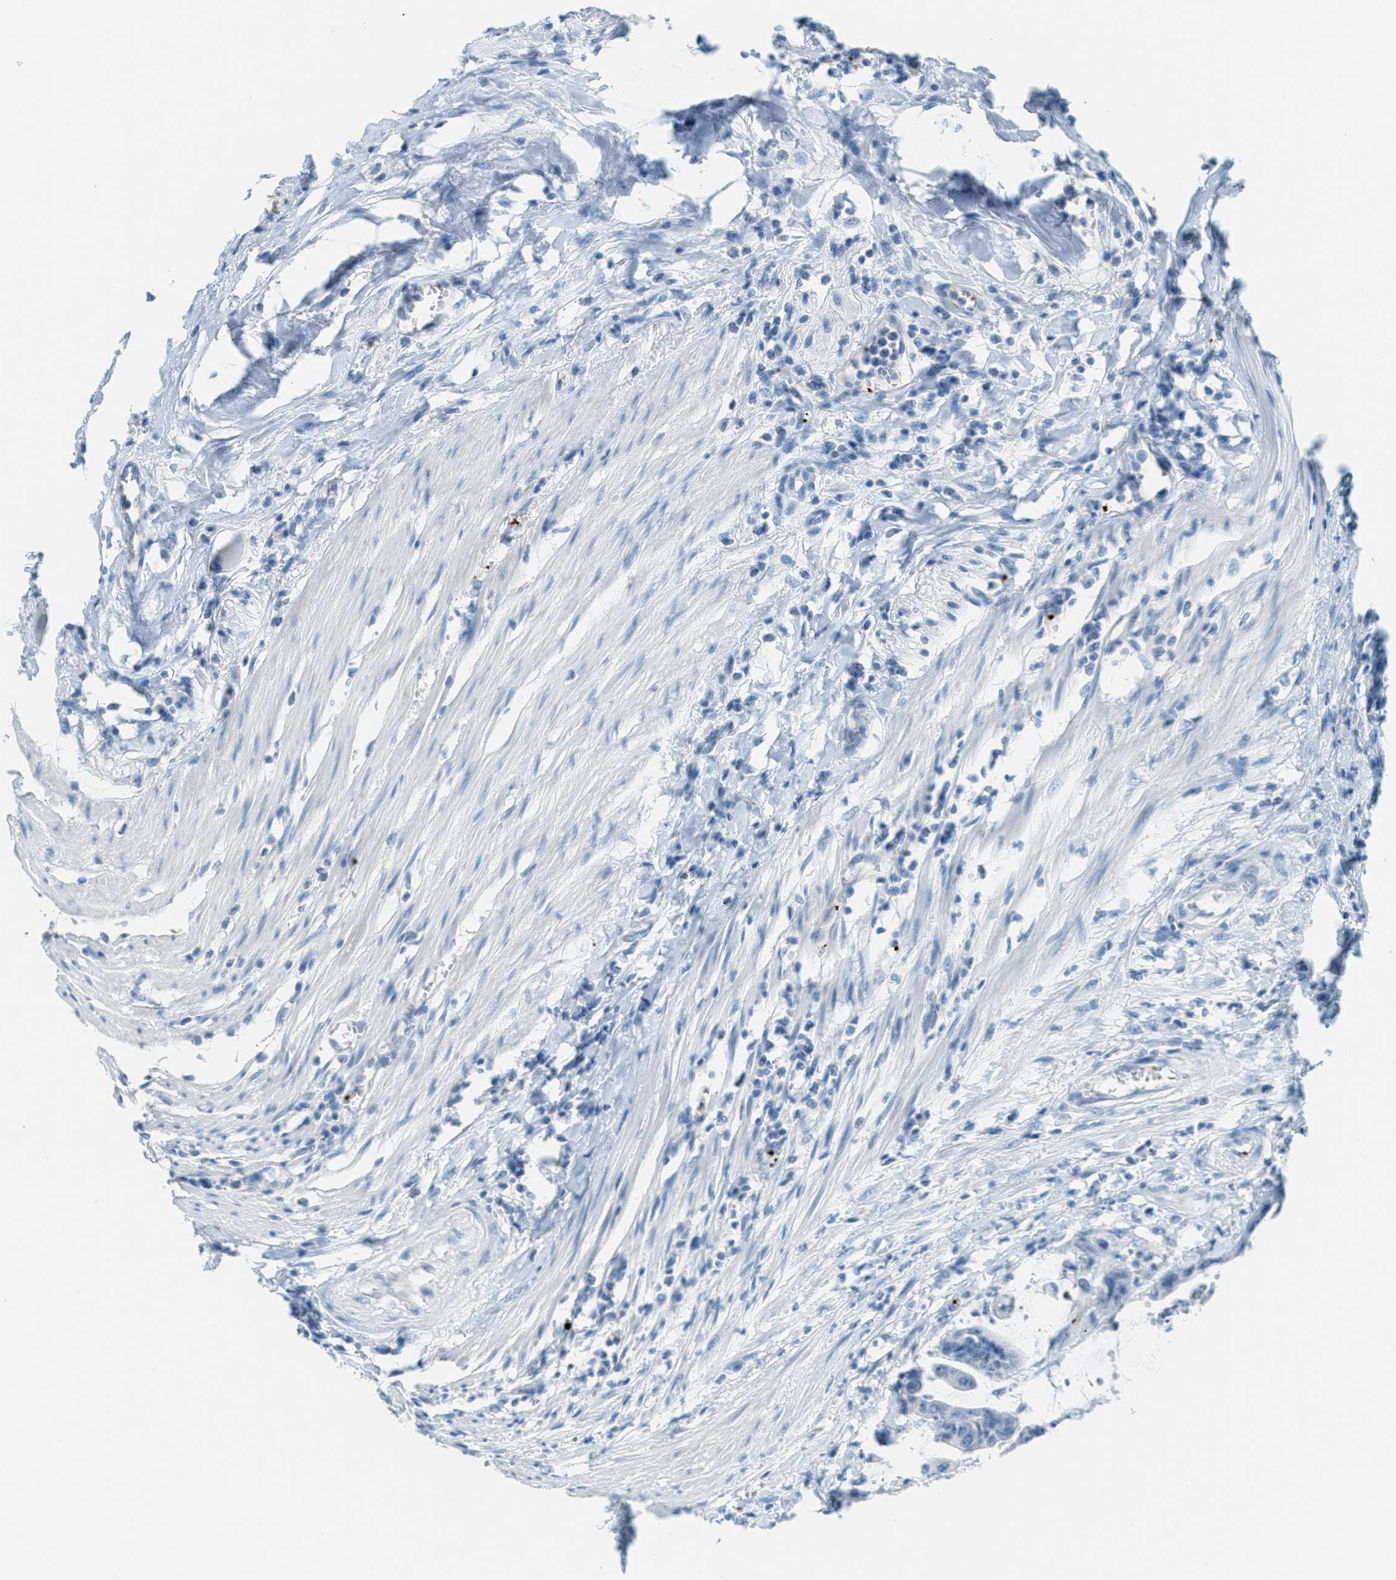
{"staining": {"intensity": "negative", "quantity": "none", "location": "none"}, "tissue": "colorectal cancer", "cell_type": "Tumor cells", "image_type": "cancer", "snomed": [{"axis": "morphology", "description": "Adenocarcinoma, NOS"}, {"axis": "topography", "description": "Rectum"}], "caption": "IHC histopathology image of neoplastic tissue: human adenocarcinoma (colorectal) stained with DAB (3,3'-diaminobenzidine) reveals no significant protein expression in tumor cells.", "gene": "PPBP", "patient": {"sex": "female", "age": 66}}